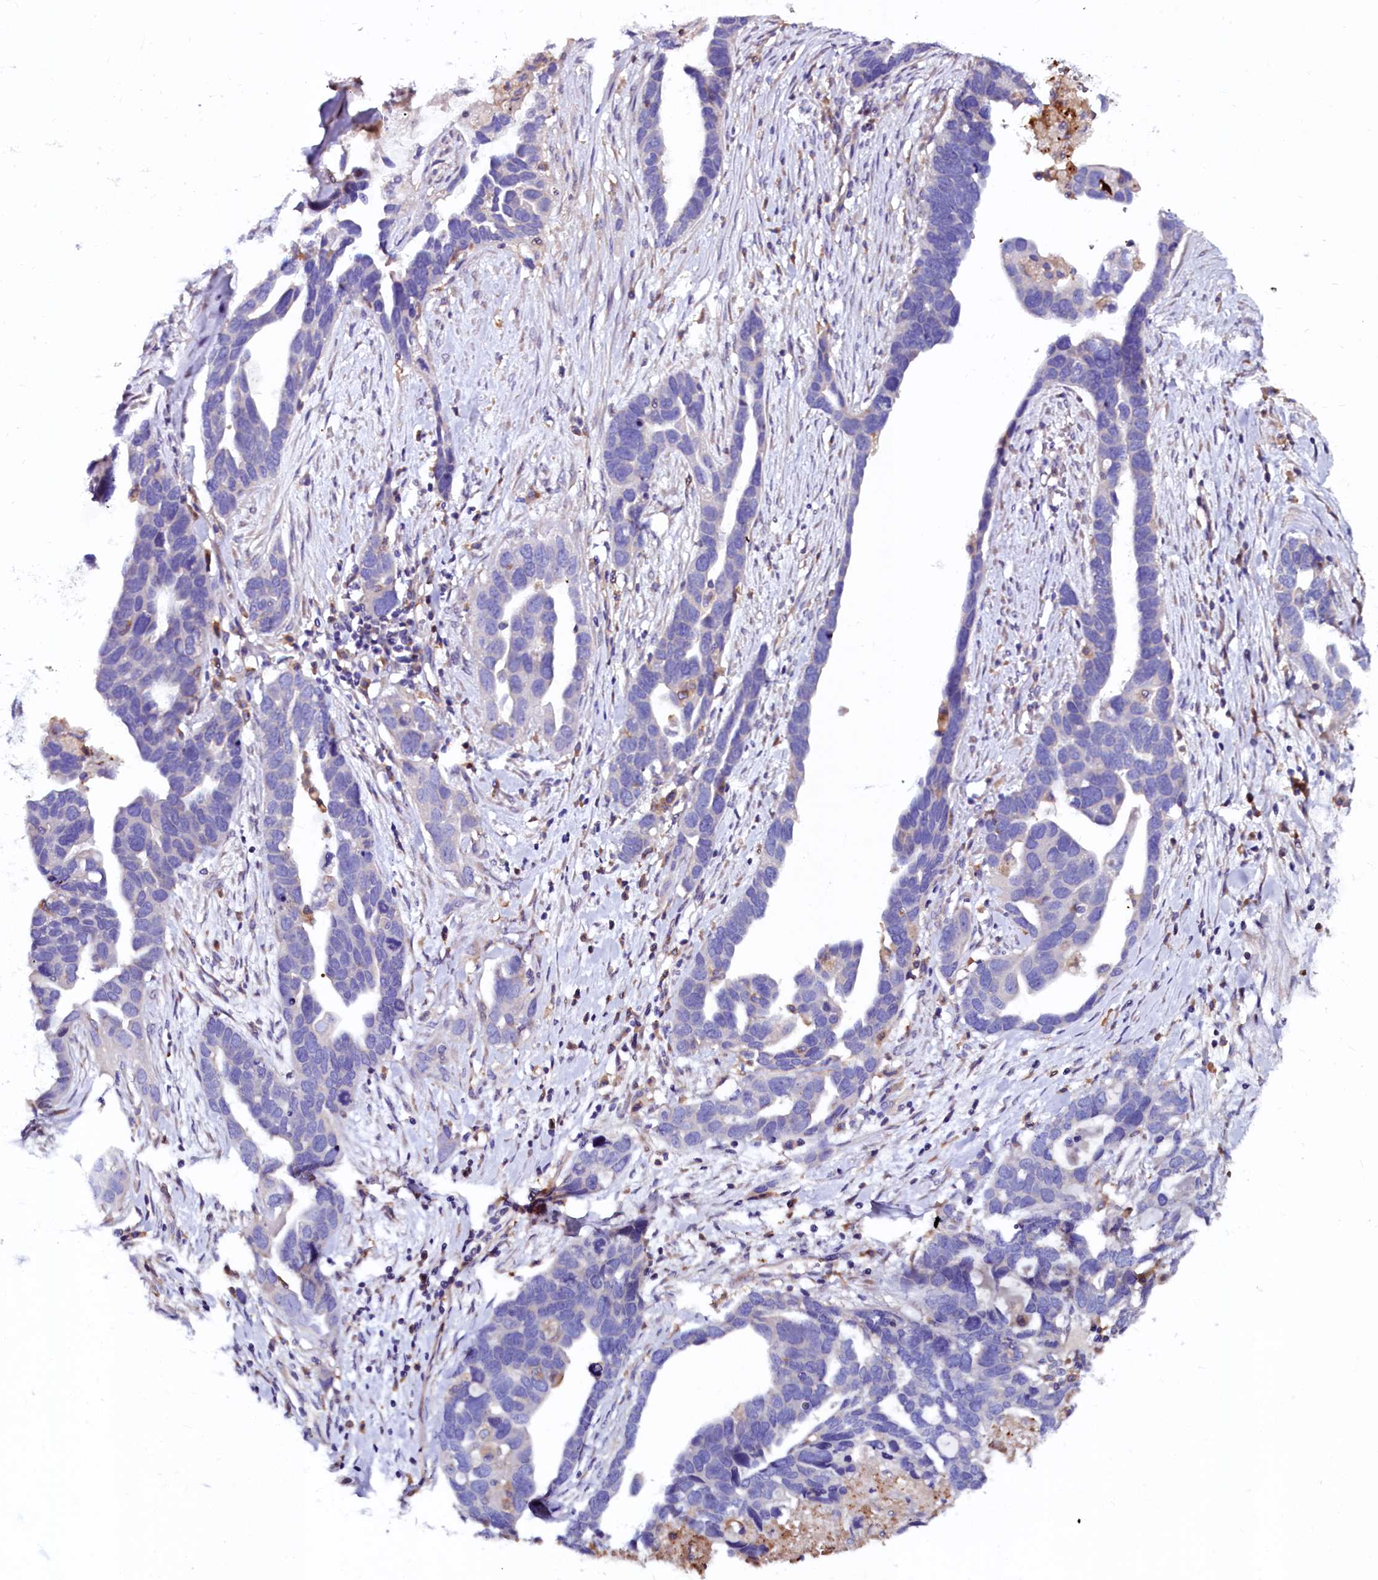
{"staining": {"intensity": "negative", "quantity": "none", "location": "none"}, "tissue": "ovarian cancer", "cell_type": "Tumor cells", "image_type": "cancer", "snomed": [{"axis": "morphology", "description": "Cystadenocarcinoma, serous, NOS"}, {"axis": "topography", "description": "Ovary"}], "caption": "Ovarian serous cystadenocarcinoma was stained to show a protein in brown. There is no significant positivity in tumor cells.", "gene": "OTOL1", "patient": {"sex": "female", "age": 54}}